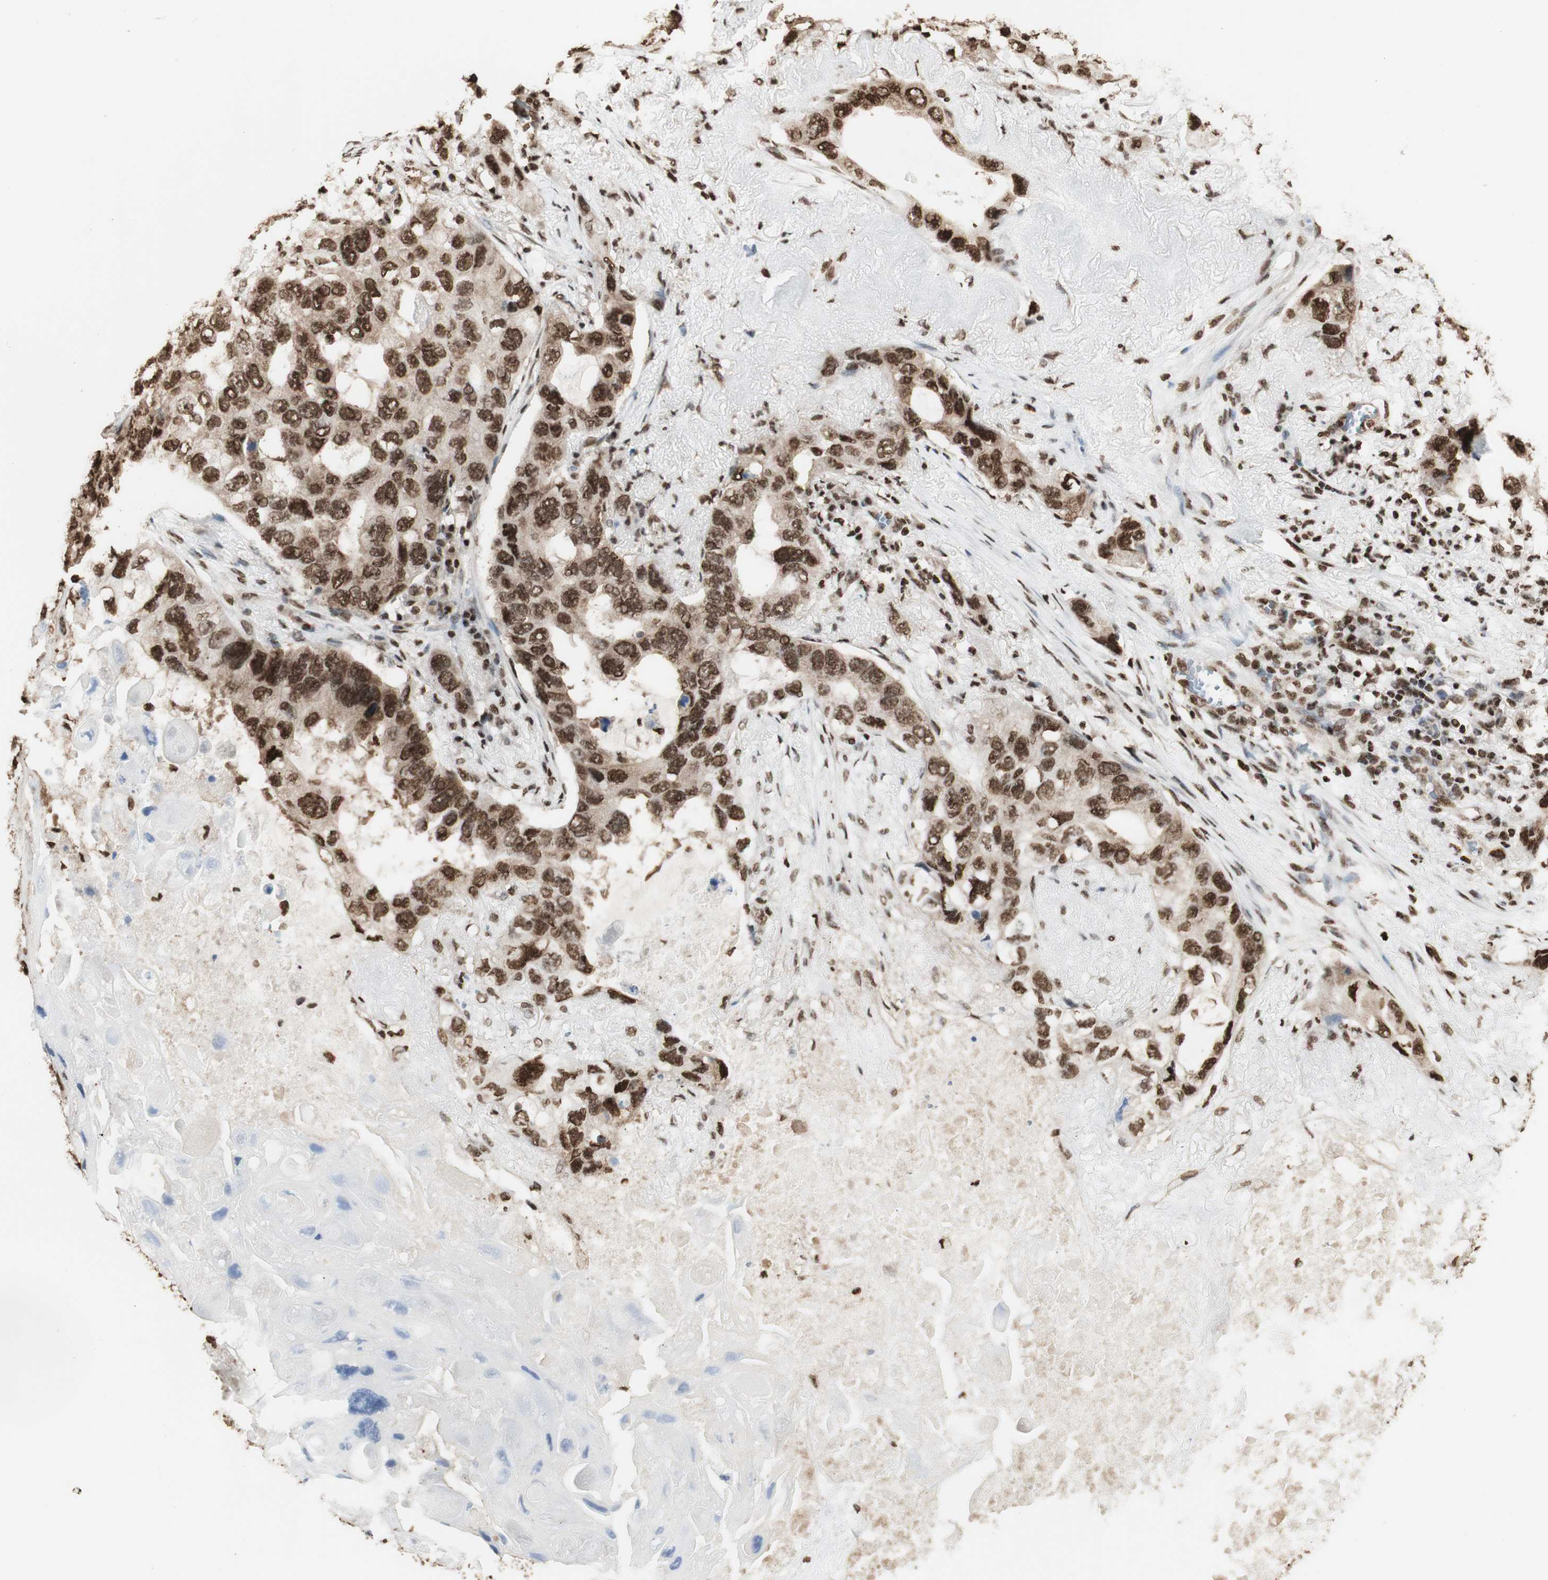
{"staining": {"intensity": "strong", "quantity": ">75%", "location": "nuclear"}, "tissue": "lung cancer", "cell_type": "Tumor cells", "image_type": "cancer", "snomed": [{"axis": "morphology", "description": "Squamous cell carcinoma, NOS"}, {"axis": "topography", "description": "Lung"}], "caption": "Immunohistochemistry staining of lung cancer (squamous cell carcinoma), which reveals high levels of strong nuclear staining in about >75% of tumor cells indicating strong nuclear protein positivity. The staining was performed using DAB (3,3'-diaminobenzidine) (brown) for protein detection and nuclei were counterstained in hematoxylin (blue).", "gene": "HNRNPA2B1", "patient": {"sex": "female", "age": 73}}